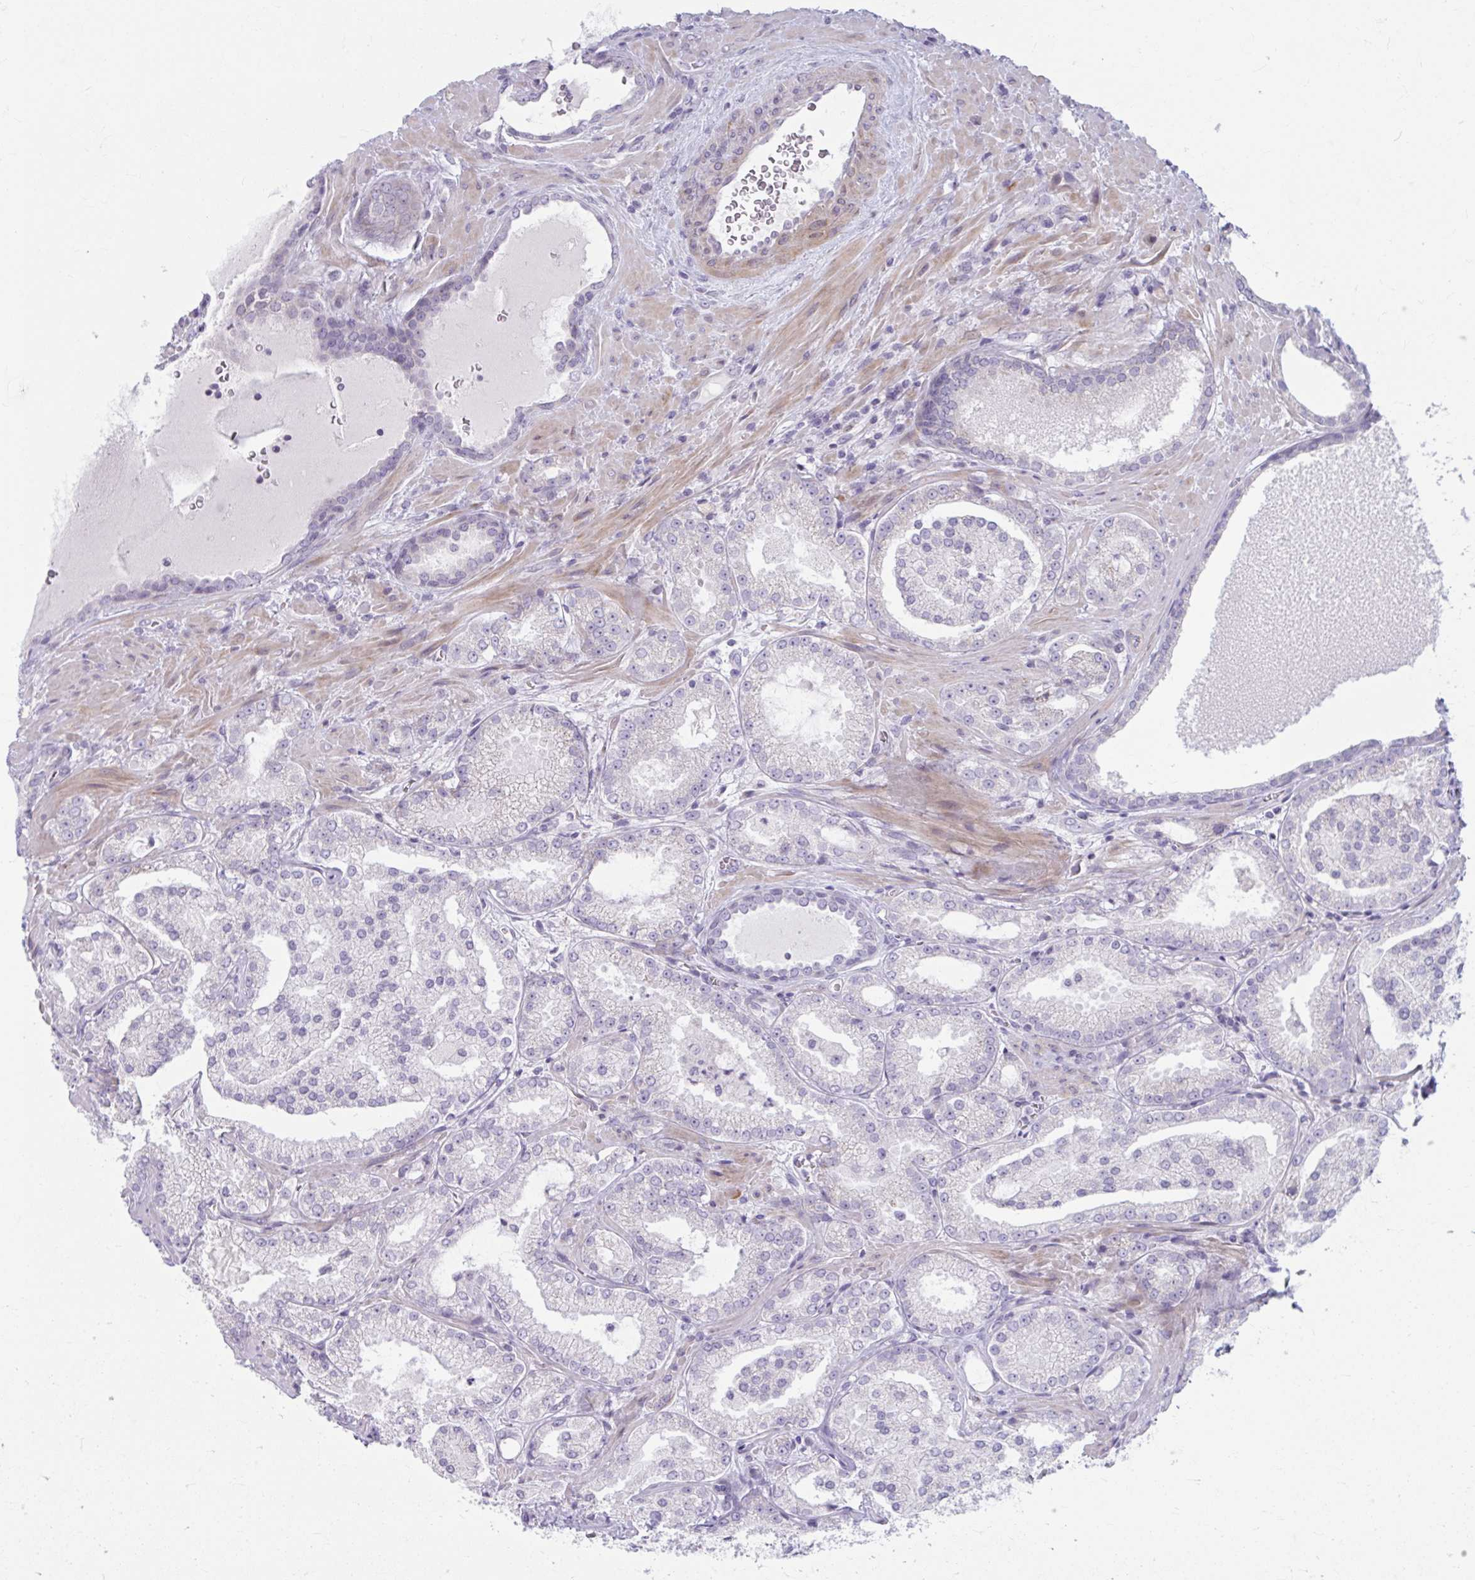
{"staining": {"intensity": "negative", "quantity": "none", "location": "none"}, "tissue": "prostate cancer", "cell_type": "Tumor cells", "image_type": "cancer", "snomed": [{"axis": "morphology", "description": "Adenocarcinoma, High grade"}, {"axis": "topography", "description": "Prostate"}], "caption": "There is no significant positivity in tumor cells of prostate cancer.", "gene": "MSMO1", "patient": {"sex": "male", "age": 73}}